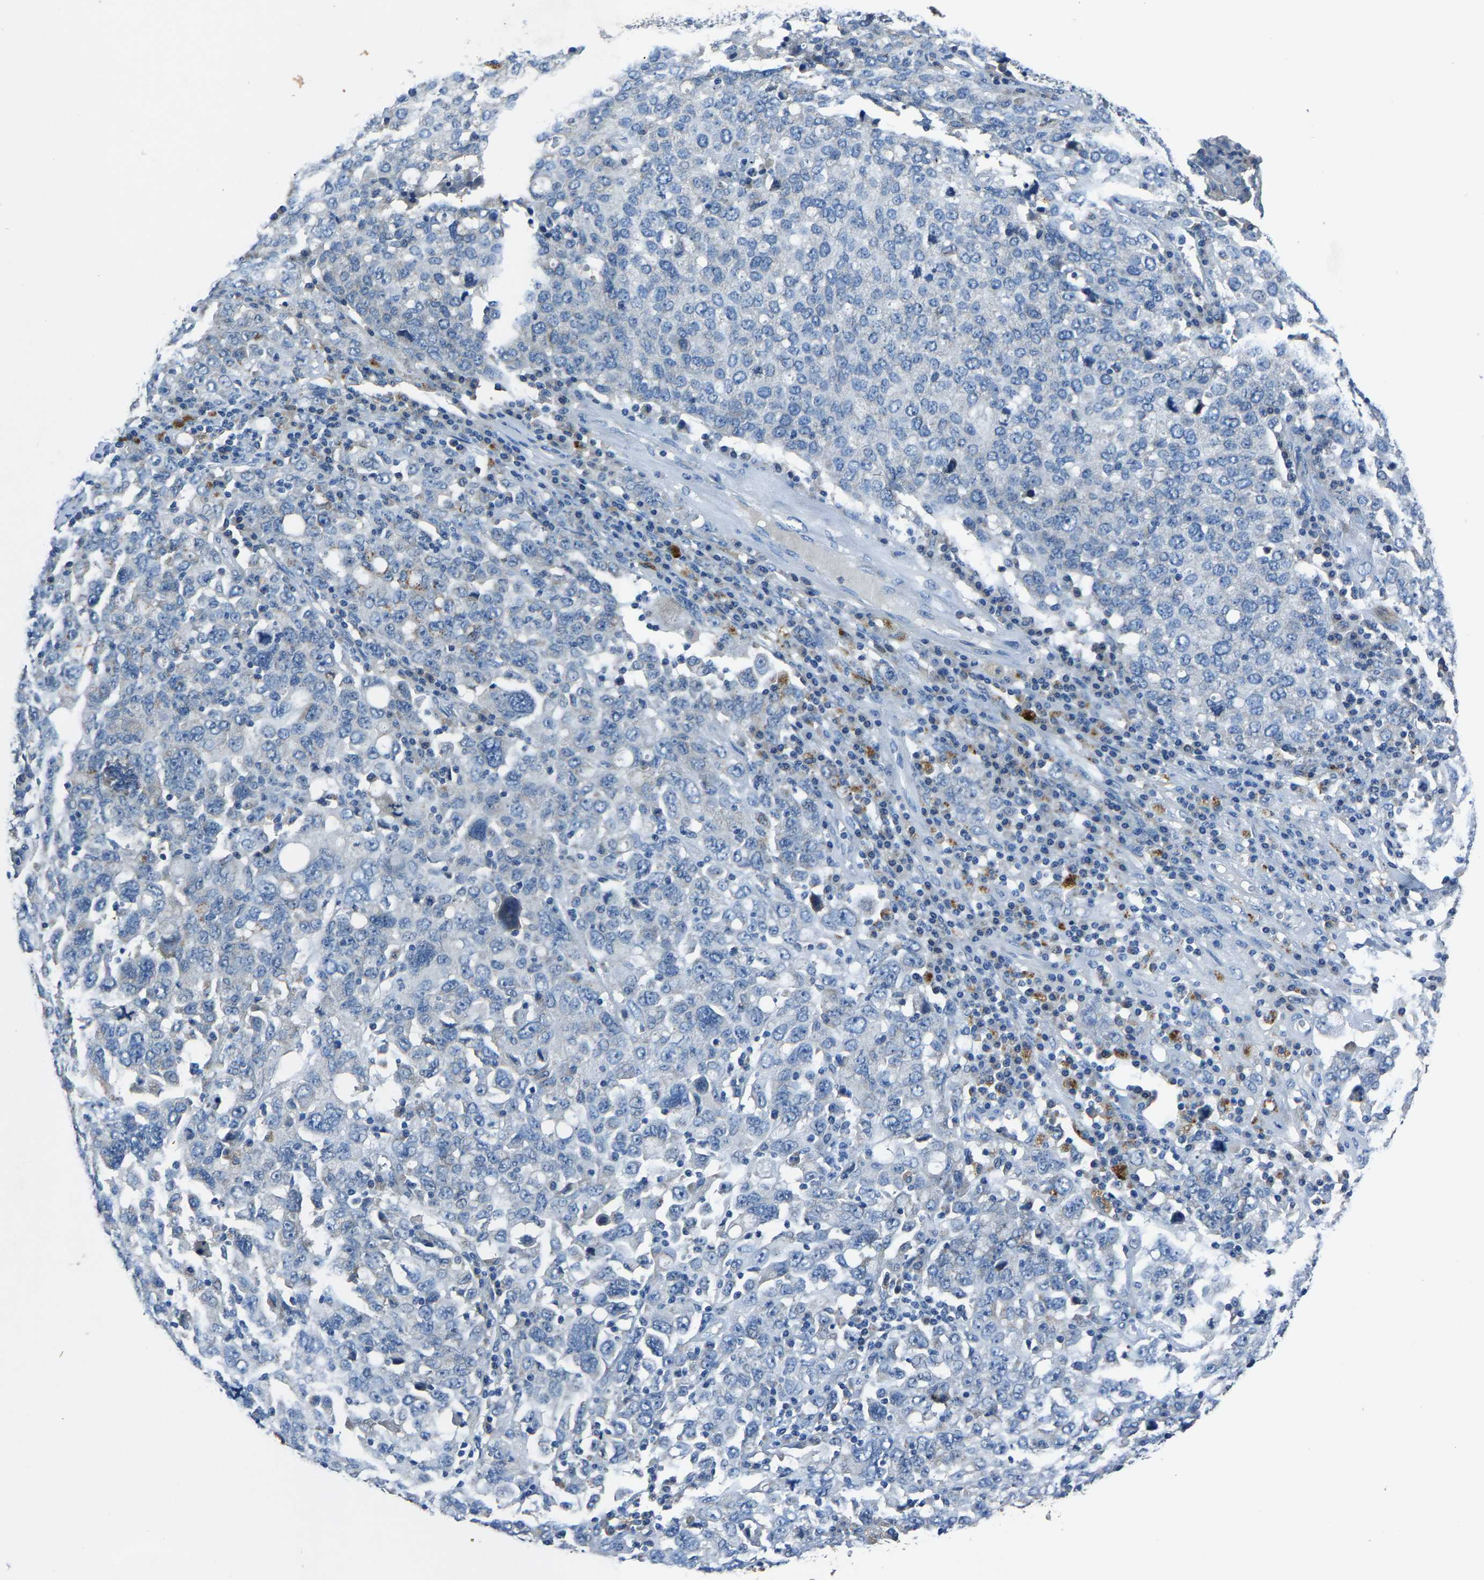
{"staining": {"intensity": "negative", "quantity": "none", "location": "none"}, "tissue": "ovarian cancer", "cell_type": "Tumor cells", "image_type": "cancer", "snomed": [{"axis": "morphology", "description": "Carcinoma, endometroid"}, {"axis": "topography", "description": "Ovary"}], "caption": "There is no significant staining in tumor cells of ovarian cancer (endometroid carcinoma).", "gene": "ADAM2", "patient": {"sex": "female", "age": 62}}